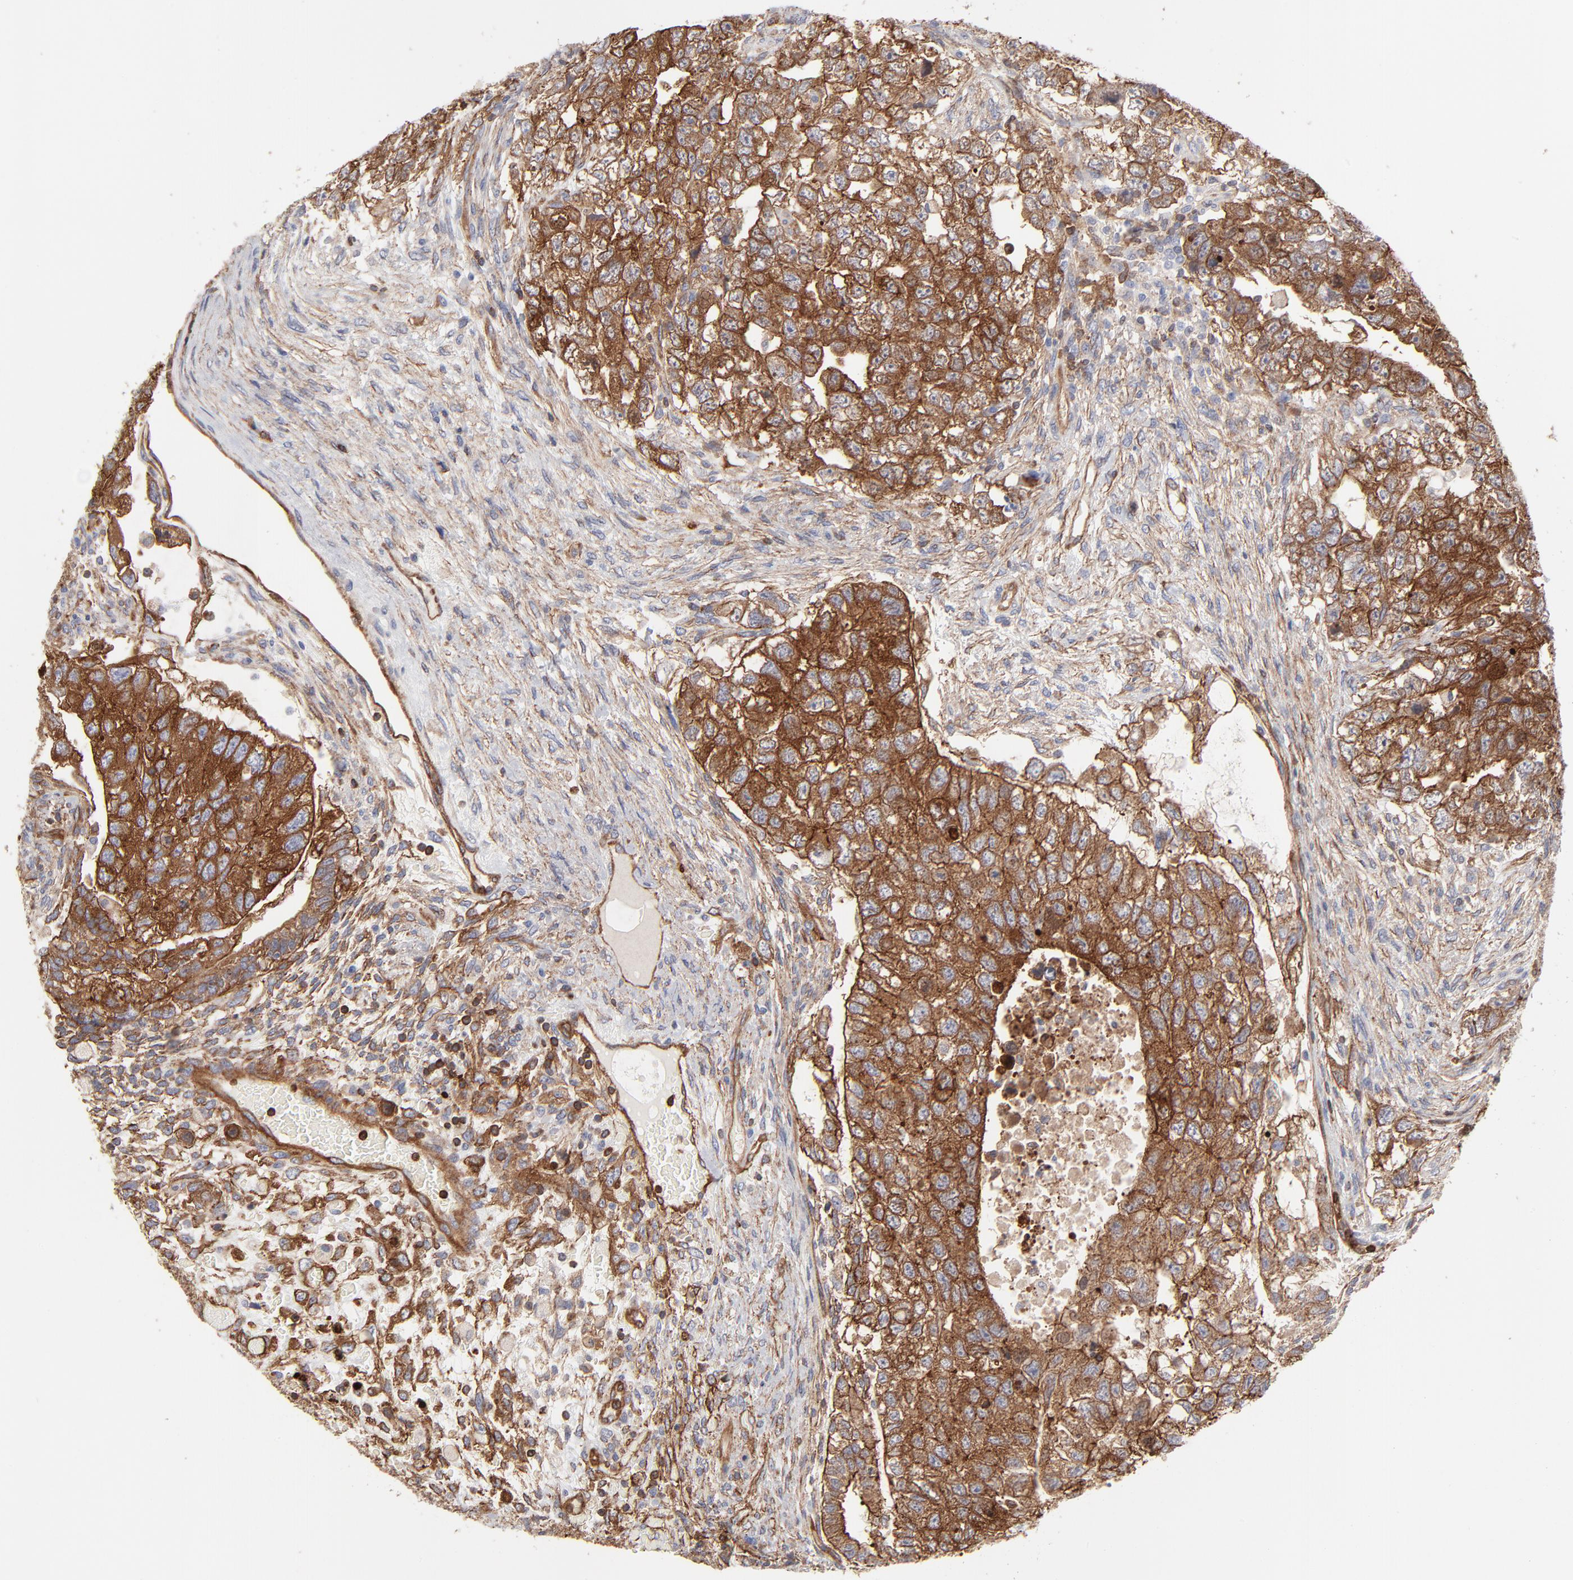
{"staining": {"intensity": "strong", "quantity": ">75%", "location": "cytoplasmic/membranous"}, "tissue": "testis cancer", "cell_type": "Tumor cells", "image_type": "cancer", "snomed": [{"axis": "morphology", "description": "Carcinoma, Embryonal, NOS"}, {"axis": "topography", "description": "Testis"}], "caption": "Testis cancer tissue shows strong cytoplasmic/membranous positivity in approximately >75% of tumor cells, visualized by immunohistochemistry.", "gene": "PXN", "patient": {"sex": "male", "age": 36}}